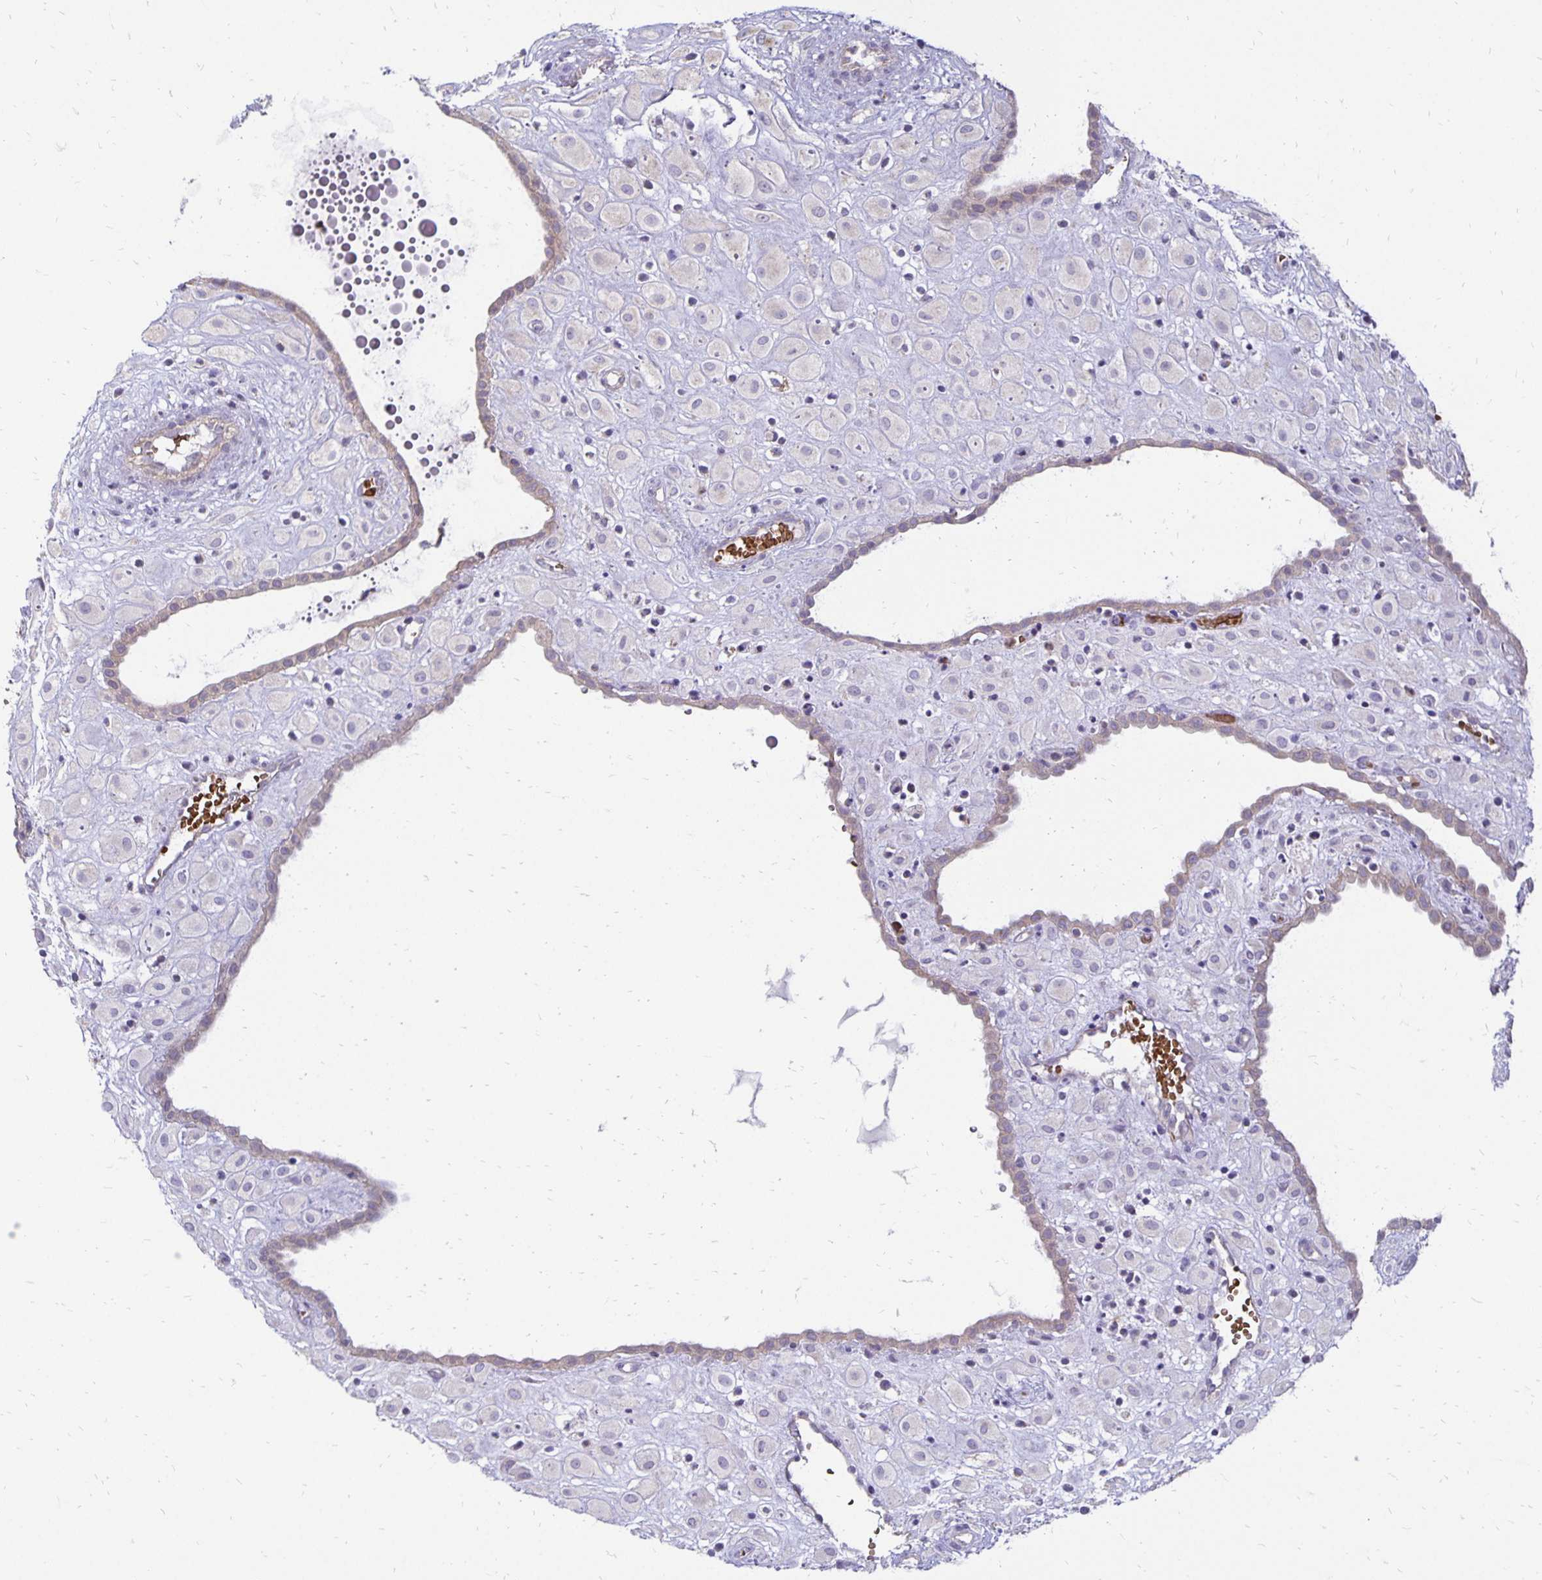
{"staining": {"intensity": "negative", "quantity": "none", "location": "none"}, "tissue": "placenta", "cell_type": "Decidual cells", "image_type": "normal", "snomed": [{"axis": "morphology", "description": "Normal tissue, NOS"}, {"axis": "topography", "description": "Placenta"}], "caption": "This is an immunohistochemistry (IHC) micrograph of normal human placenta. There is no positivity in decidual cells.", "gene": "FN3K", "patient": {"sex": "female", "age": 24}}